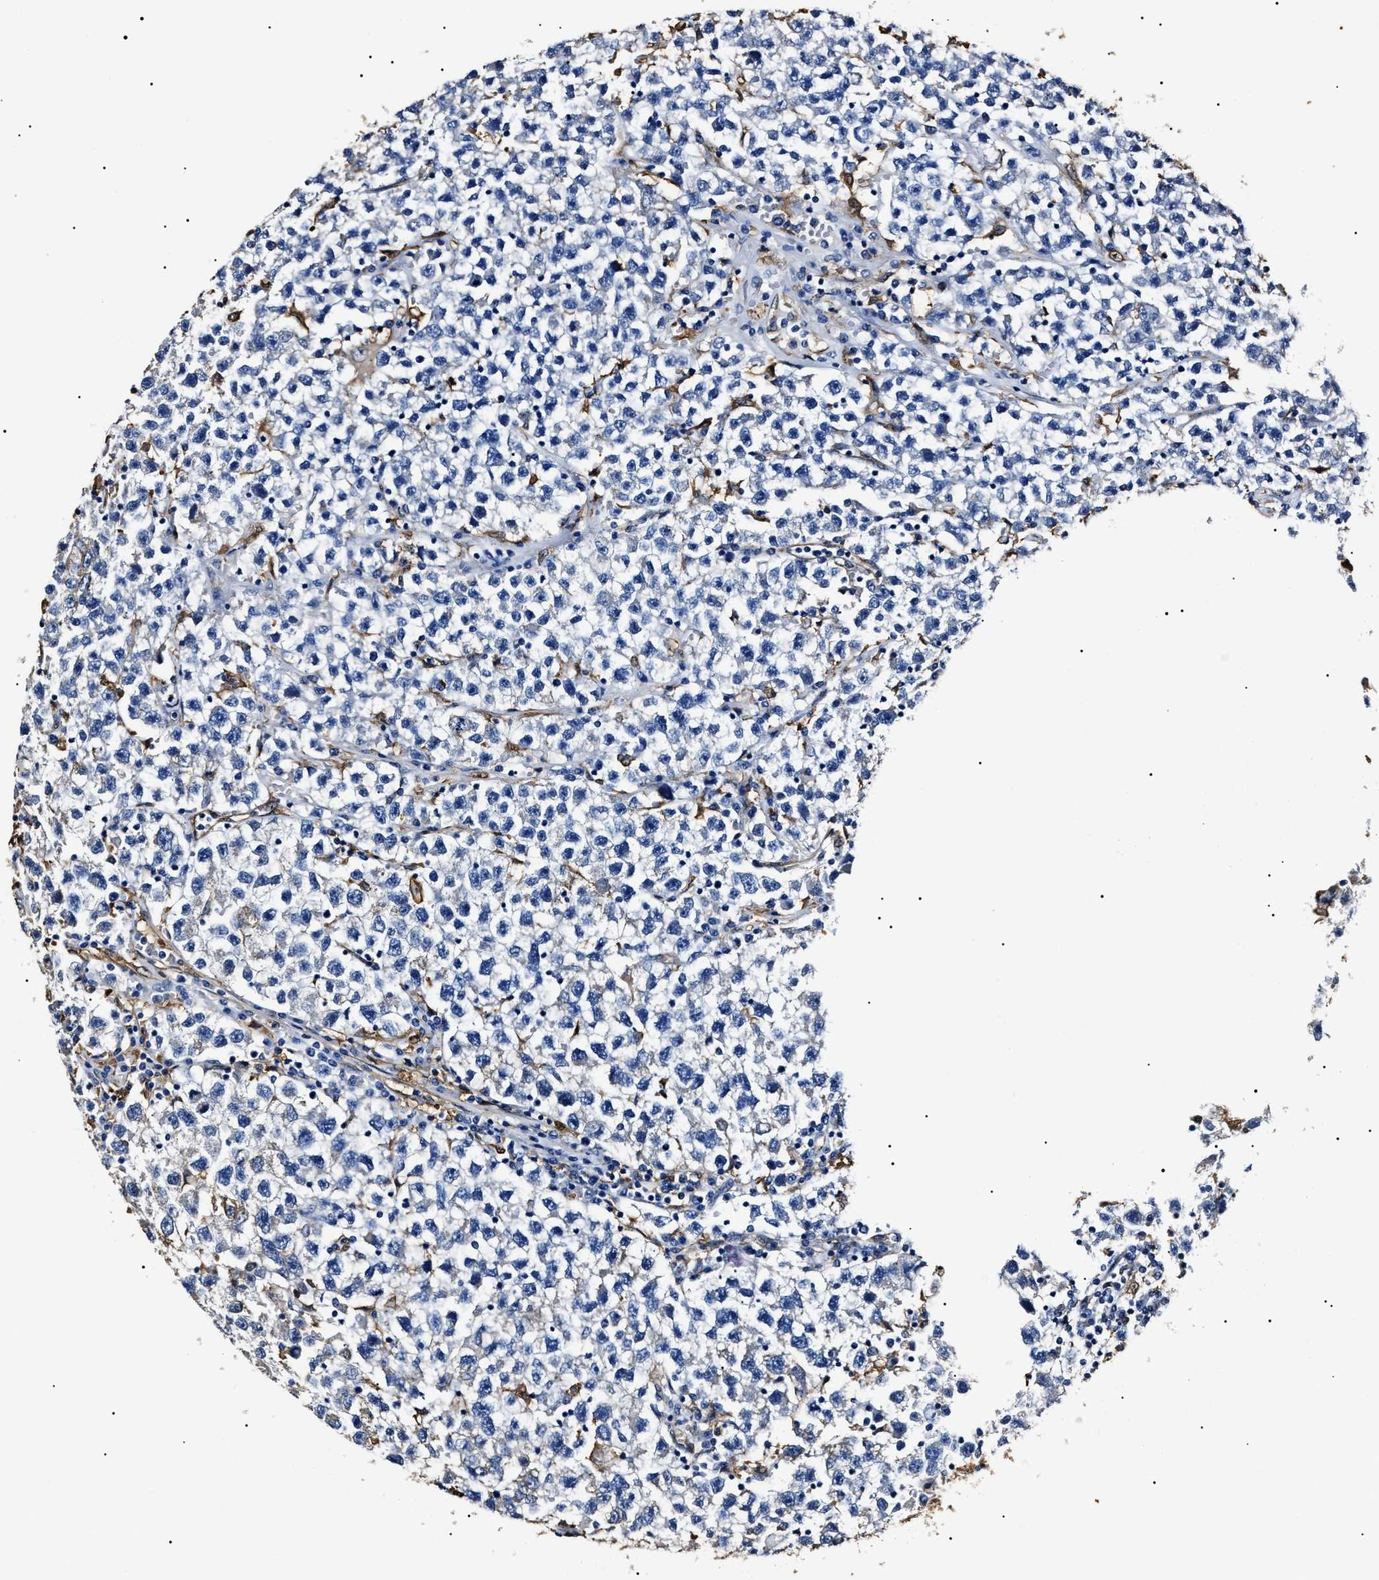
{"staining": {"intensity": "negative", "quantity": "none", "location": "none"}, "tissue": "testis cancer", "cell_type": "Tumor cells", "image_type": "cancer", "snomed": [{"axis": "morphology", "description": "Seminoma, NOS"}, {"axis": "topography", "description": "Testis"}], "caption": "The micrograph demonstrates no significant positivity in tumor cells of testis cancer. (DAB immunohistochemistry with hematoxylin counter stain).", "gene": "ALDH1A1", "patient": {"sex": "male", "age": 22}}